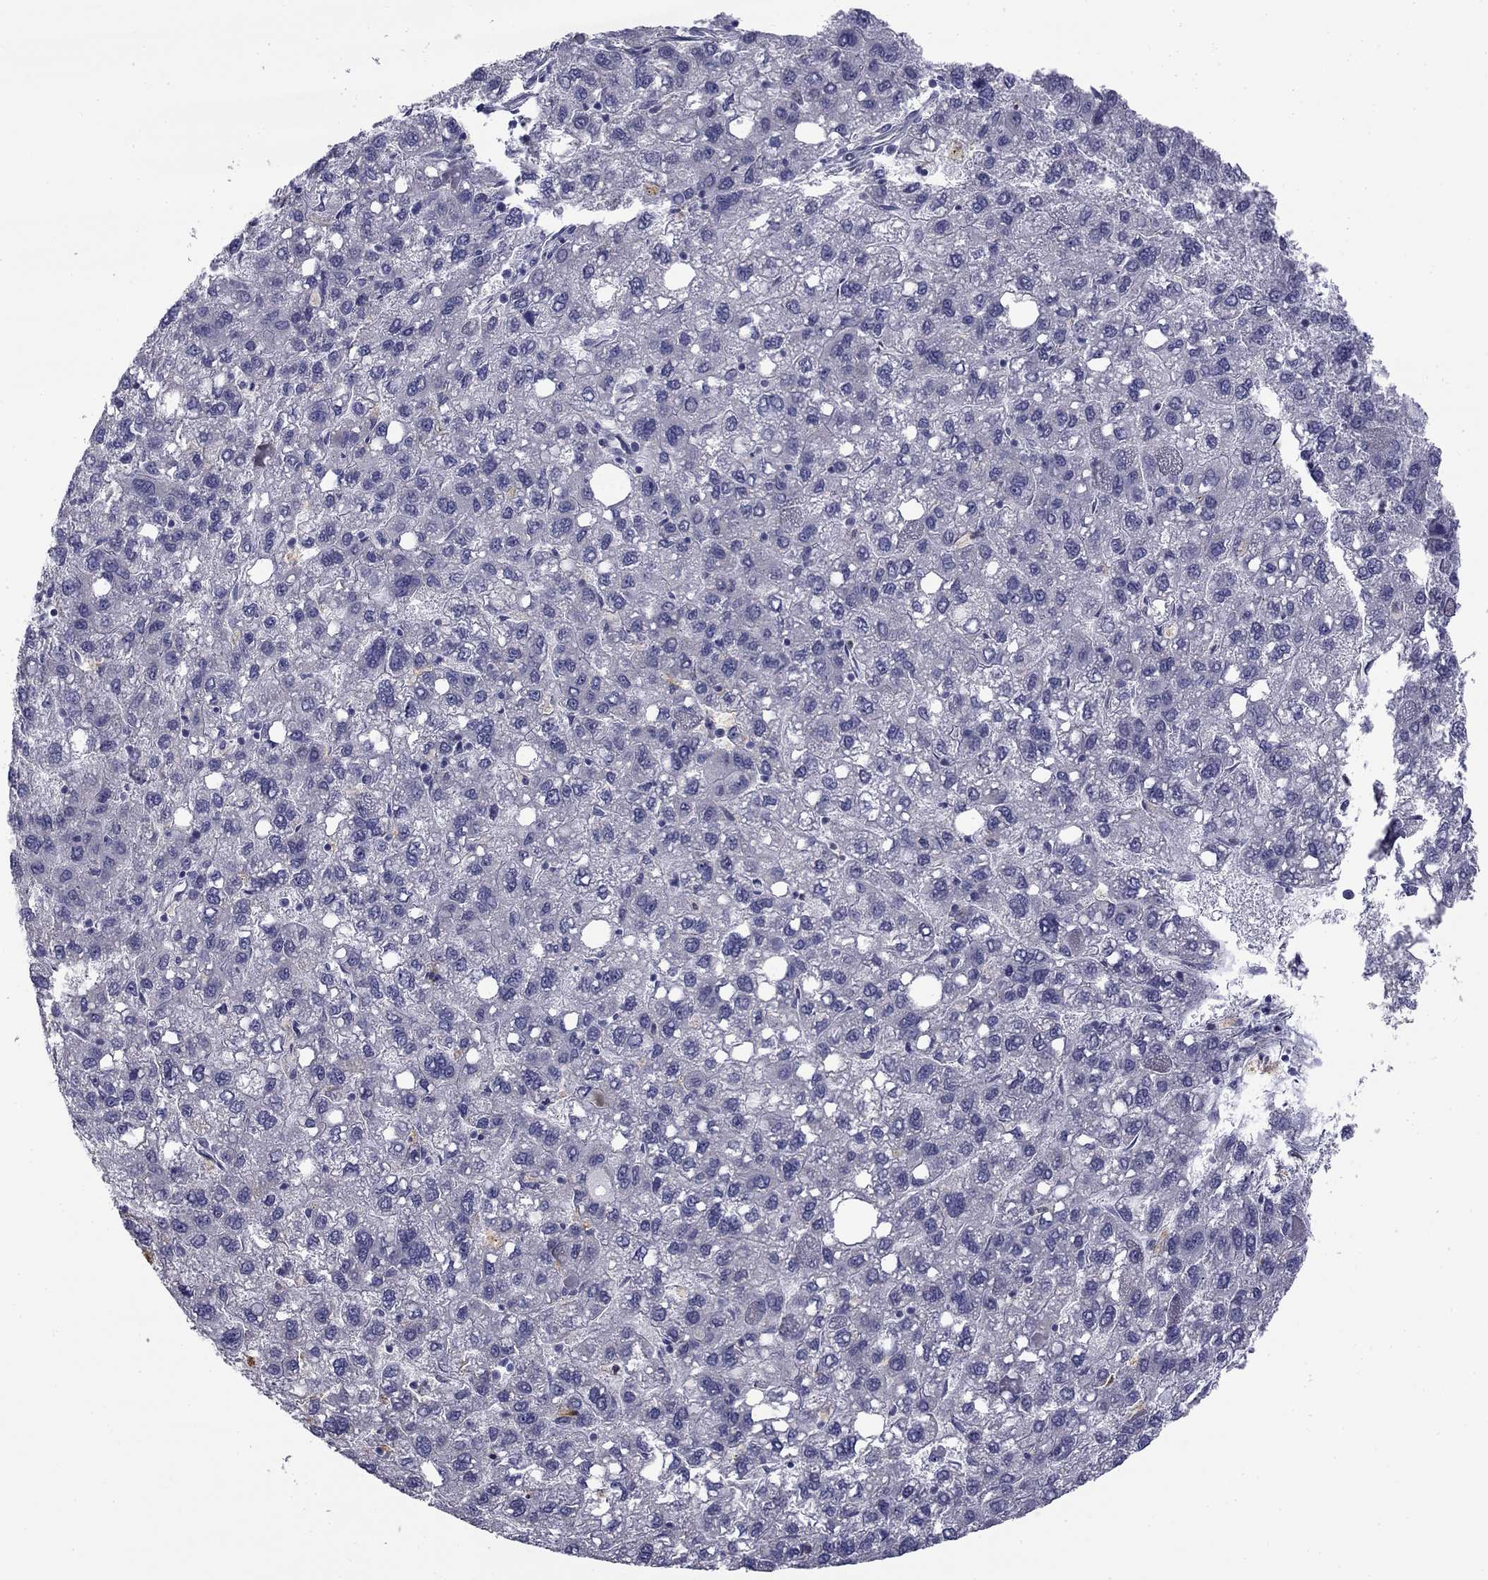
{"staining": {"intensity": "negative", "quantity": "none", "location": "none"}, "tissue": "liver cancer", "cell_type": "Tumor cells", "image_type": "cancer", "snomed": [{"axis": "morphology", "description": "Carcinoma, Hepatocellular, NOS"}, {"axis": "topography", "description": "Liver"}], "caption": "IHC image of hepatocellular carcinoma (liver) stained for a protein (brown), which shows no staining in tumor cells. (Stains: DAB (3,3'-diaminobenzidine) immunohistochemistry (IHC) with hematoxylin counter stain, Microscopy: brightfield microscopy at high magnification).", "gene": "CLPSL2", "patient": {"sex": "female", "age": 82}}